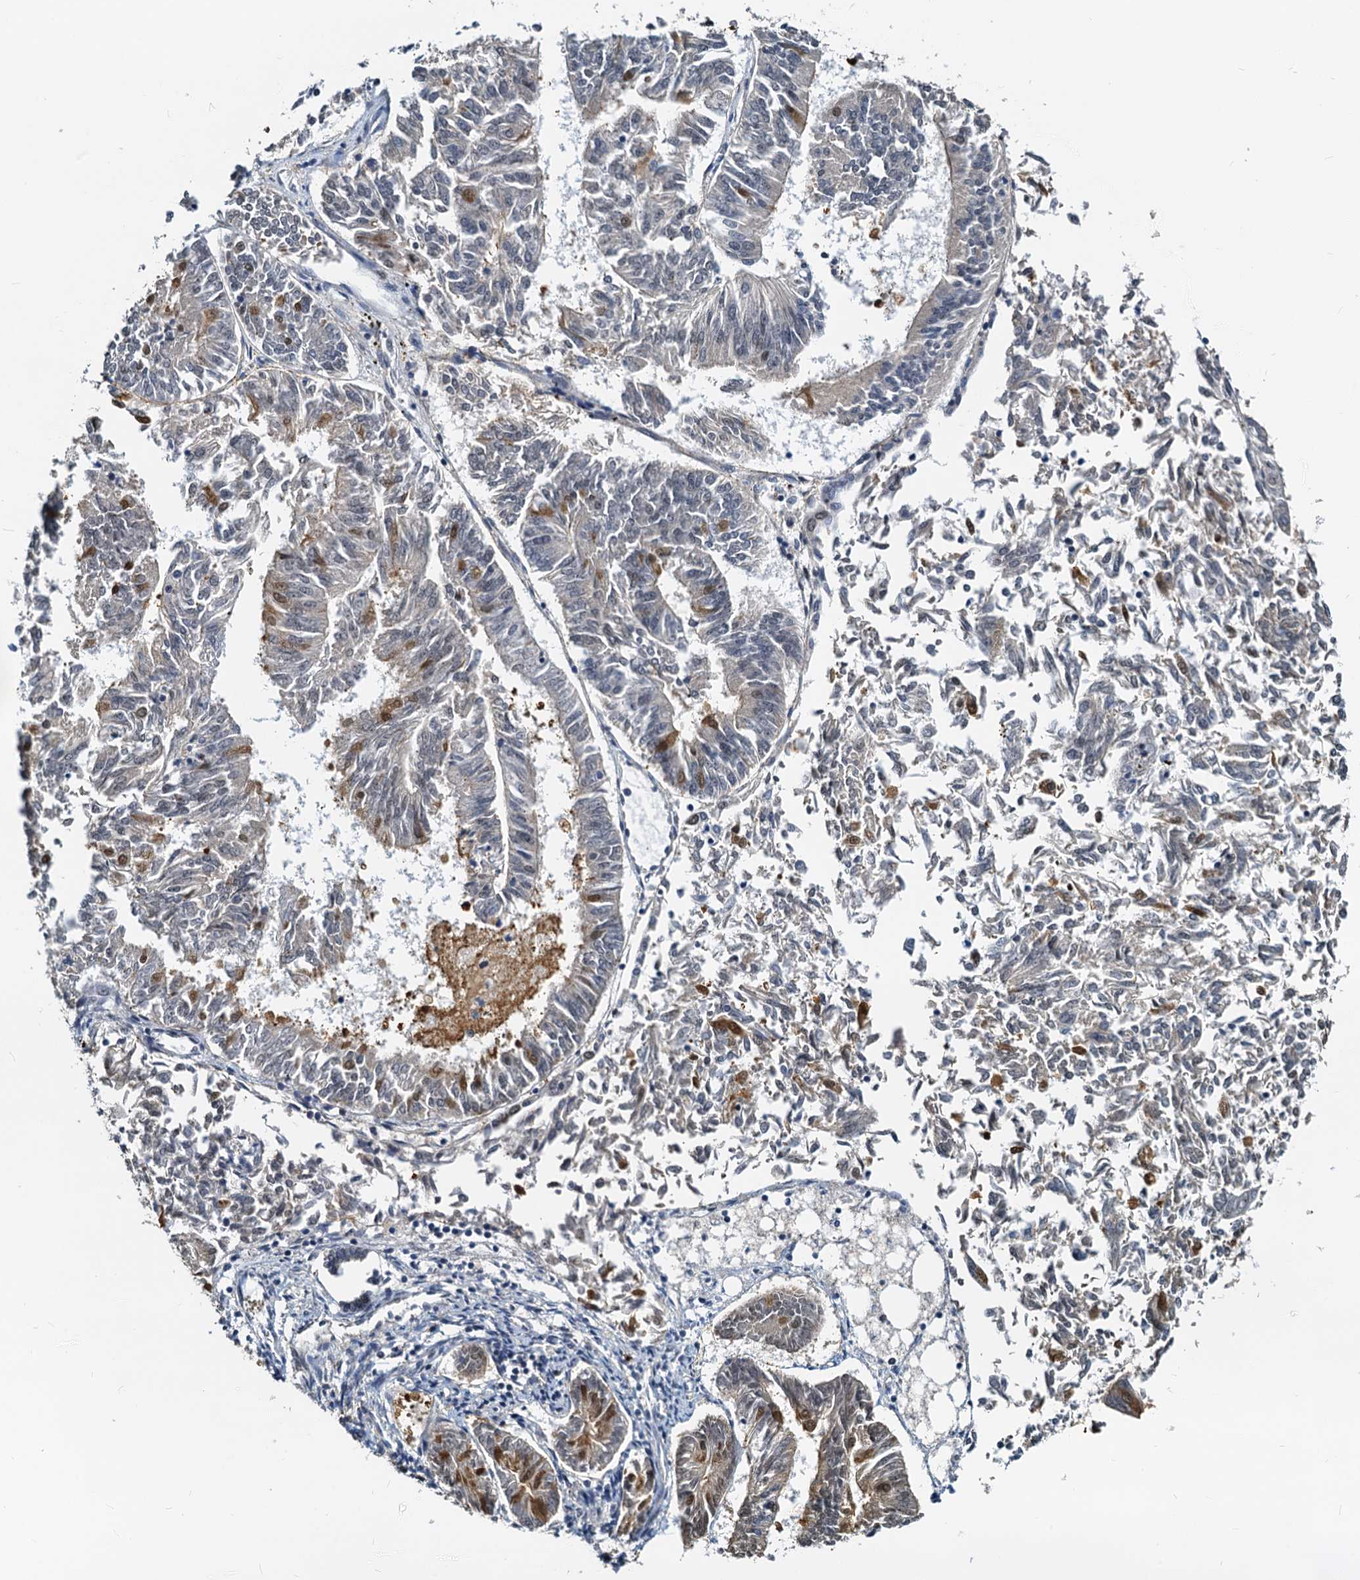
{"staining": {"intensity": "moderate", "quantity": "<25%", "location": "nuclear"}, "tissue": "endometrial cancer", "cell_type": "Tumor cells", "image_type": "cancer", "snomed": [{"axis": "morphology", "description": "Adenocarcinoma, NOS"}, {"axis": "topography", "description": "Endometrium"}], "caption": "Human adenocarcinoma (endometrial) stained with a brown dye reveals moderate nuclear positive expression in approximately <25% of tumor cells.", "gene": "PTGES3", "patient": {"sex": "female", "age": 58}}